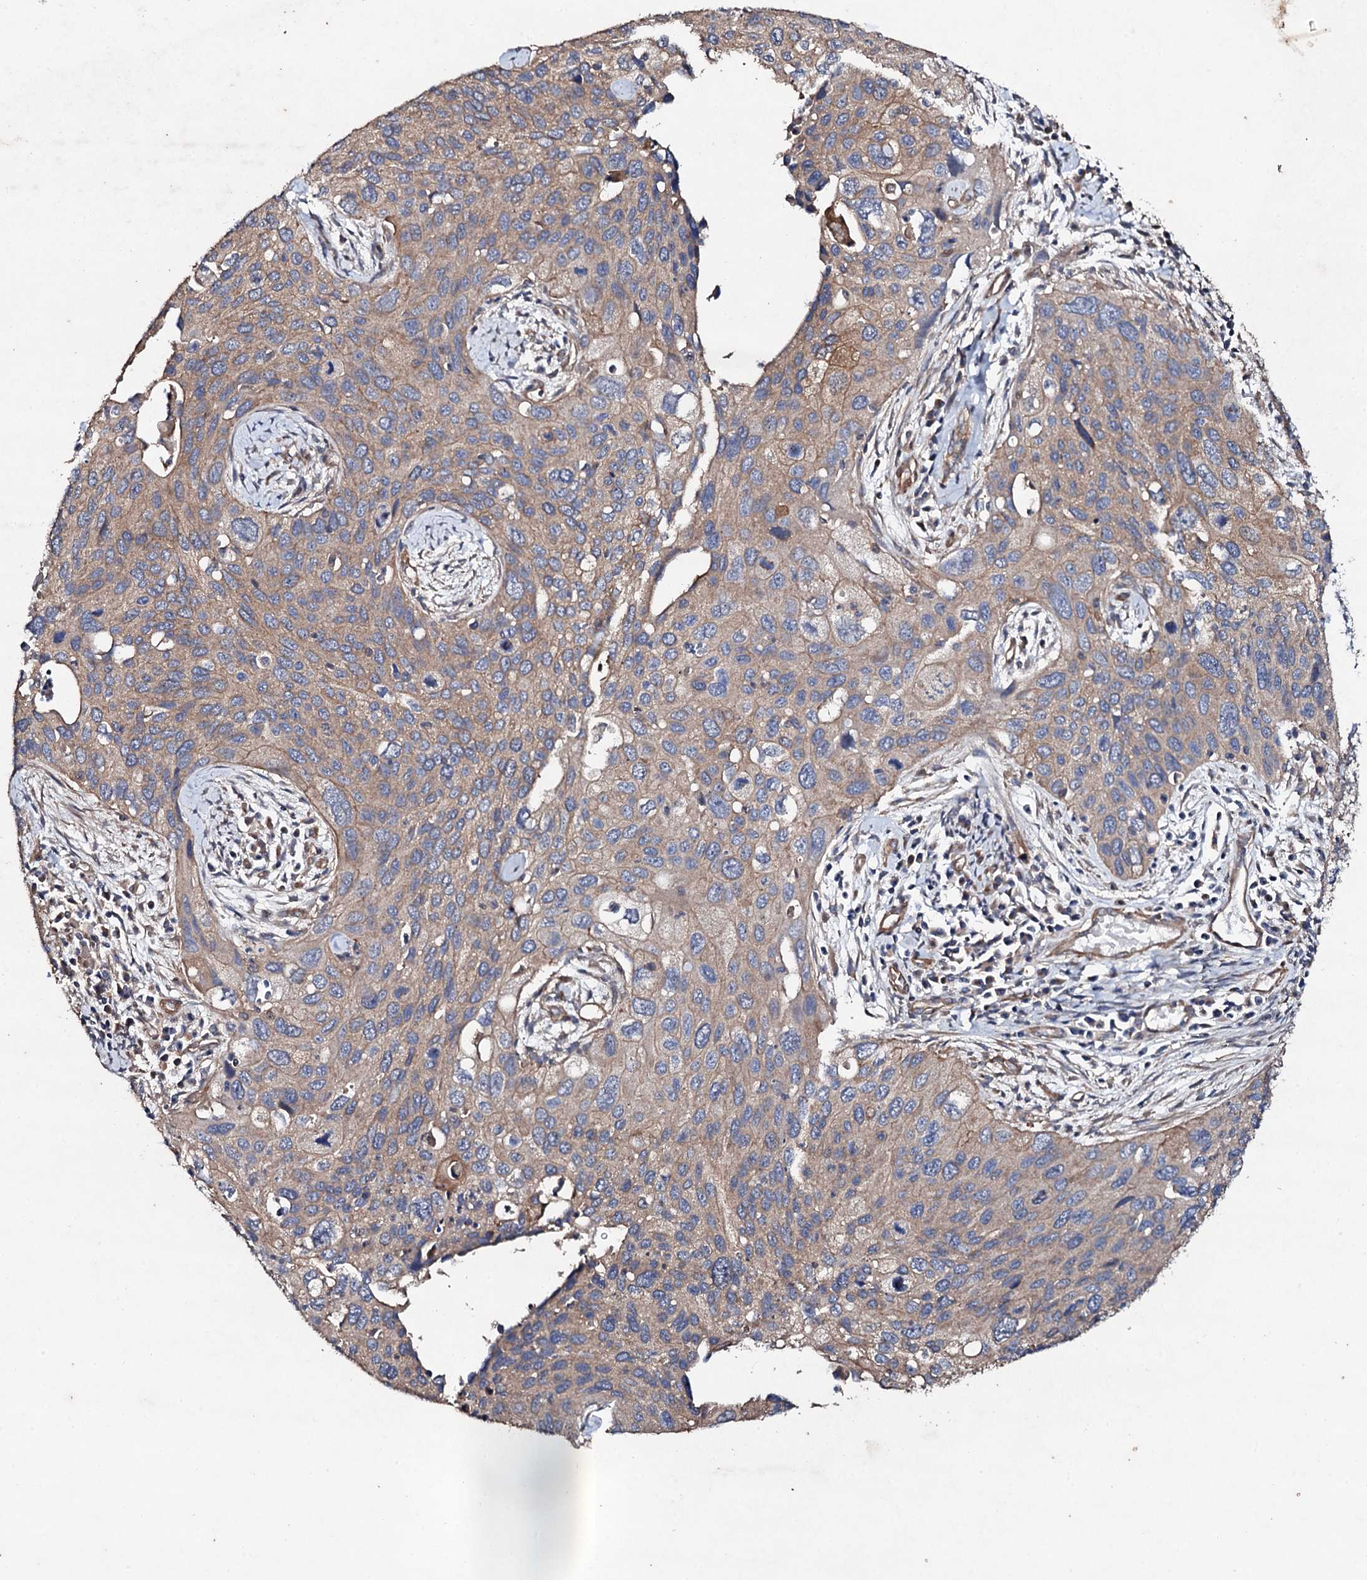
{"staining": {"intensity": "moderate", "quantity": "25%-75%", "location": "cytoplasmic/membranous"}, "tissue": "cervical cancer", "cell_type": "Tumor cells", "image_type": "cancer", "snomed": [{"axis": "morphology", "description": "Squamous cell carcinoma, NOS"}, {"axis": "topography", "description": "Cervix"}], "caption": "Cervical squamous cell carcinoma tissue demonstrates moderate cytoplasmic/membranous positivity in approximately 25%-75% of tumor cells, visualized by immunohistochemistry.", "gene": "MOCOS", "patient": {"sex": "female", "age": 55}}